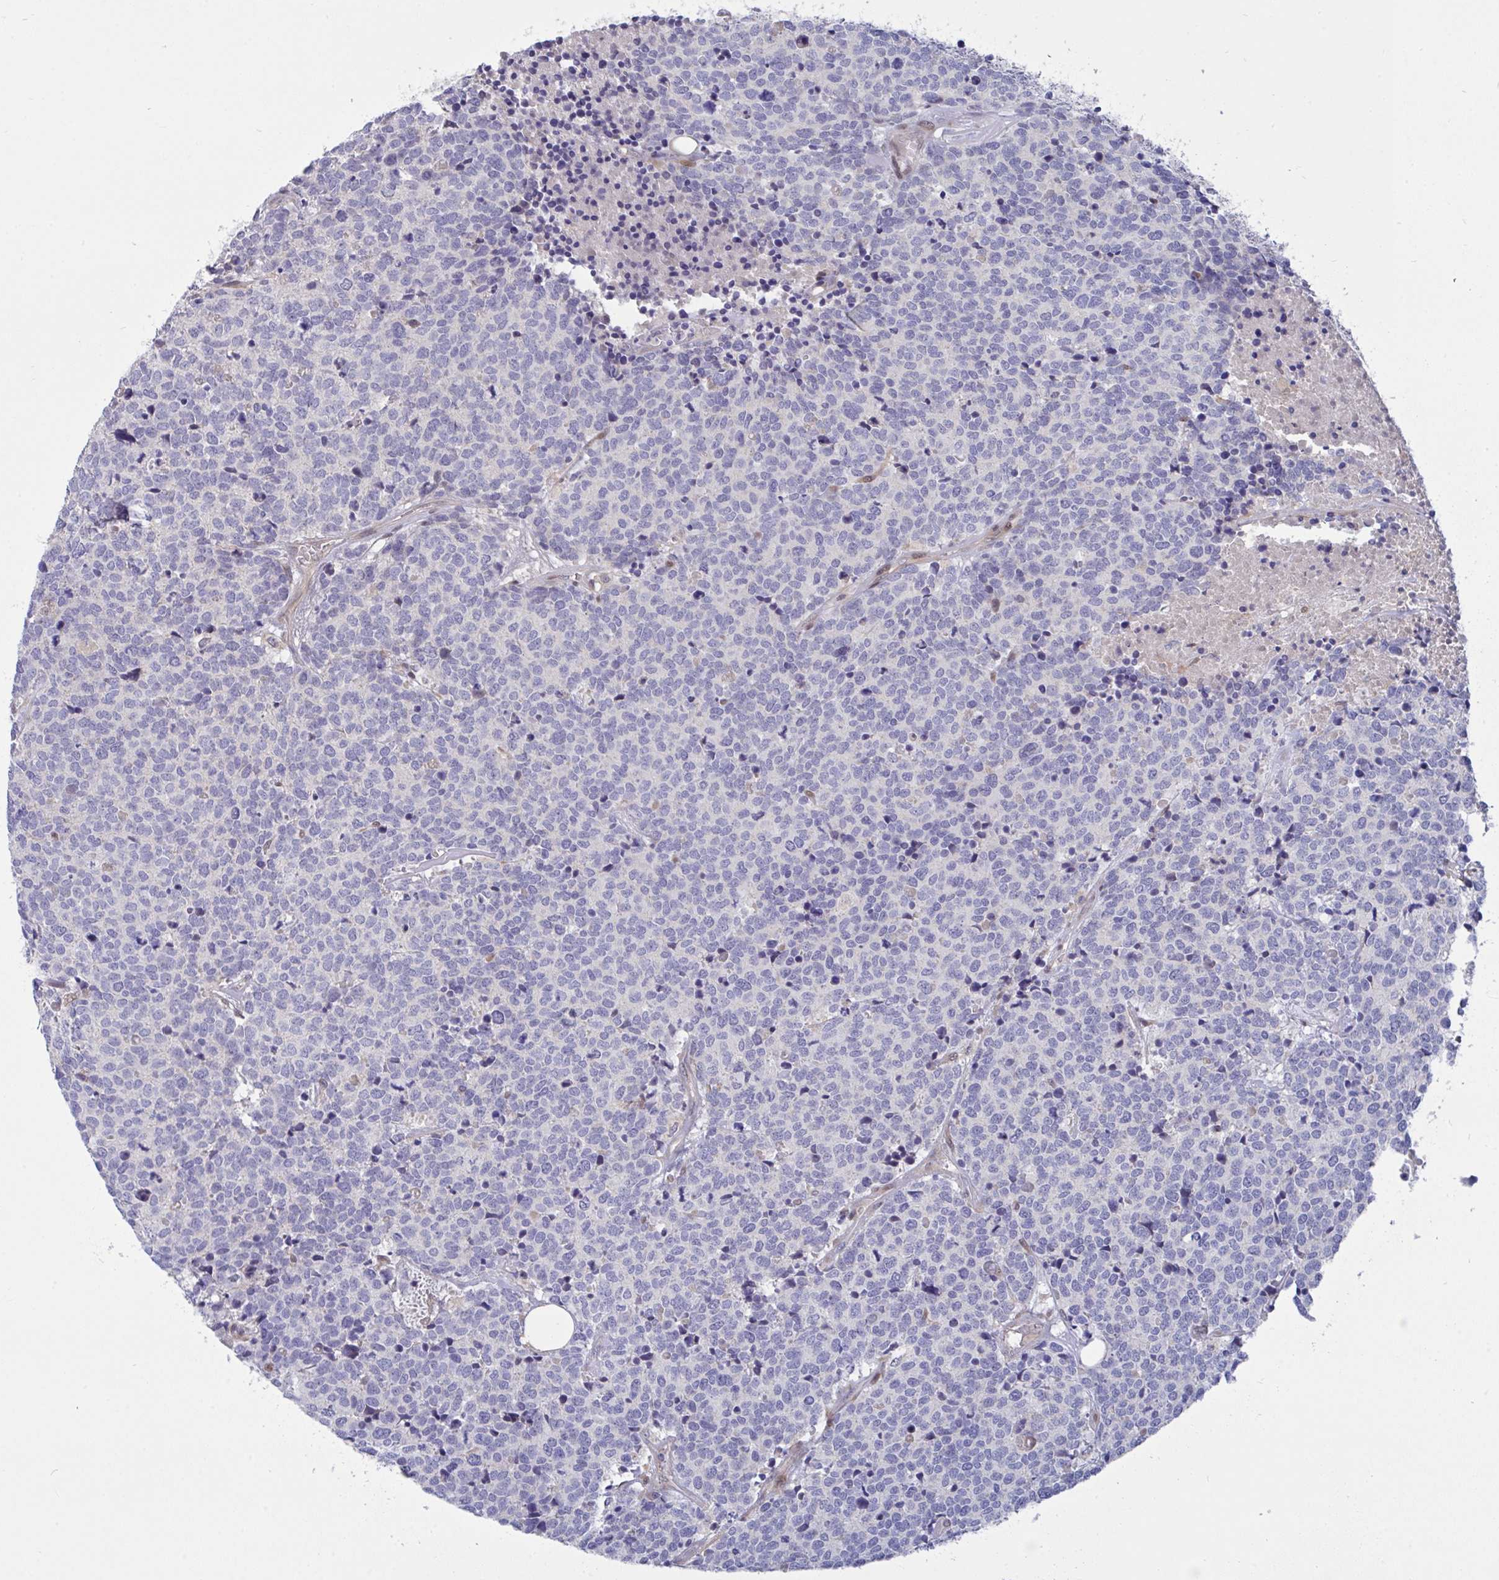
{"staining": {"intensity": "negative", "quantity": "none", "location": "none"}, "tissue": "carcinoid", "cell_type": "Tumor cells", "image_type": "cancer", "snomed": [{"axis": "morphology", "description": "Carcinoid, malignant, NOS"}, {"axis": "topography", "description": "Skin"}], "caption": "A high-resolution photomicrograph shows immunohistochemistry (IHC) staining of carcinoid, which exhibits no significant expression in tumor cells. Brightfield microscopy of IHC stained with DAB (3,3'-diaminobenzidine) (brown) and hematoxylin (blue), captured at high magnification.", "gene": "L3HYPDH", "patient": {"sex": "female", "age": 79}}